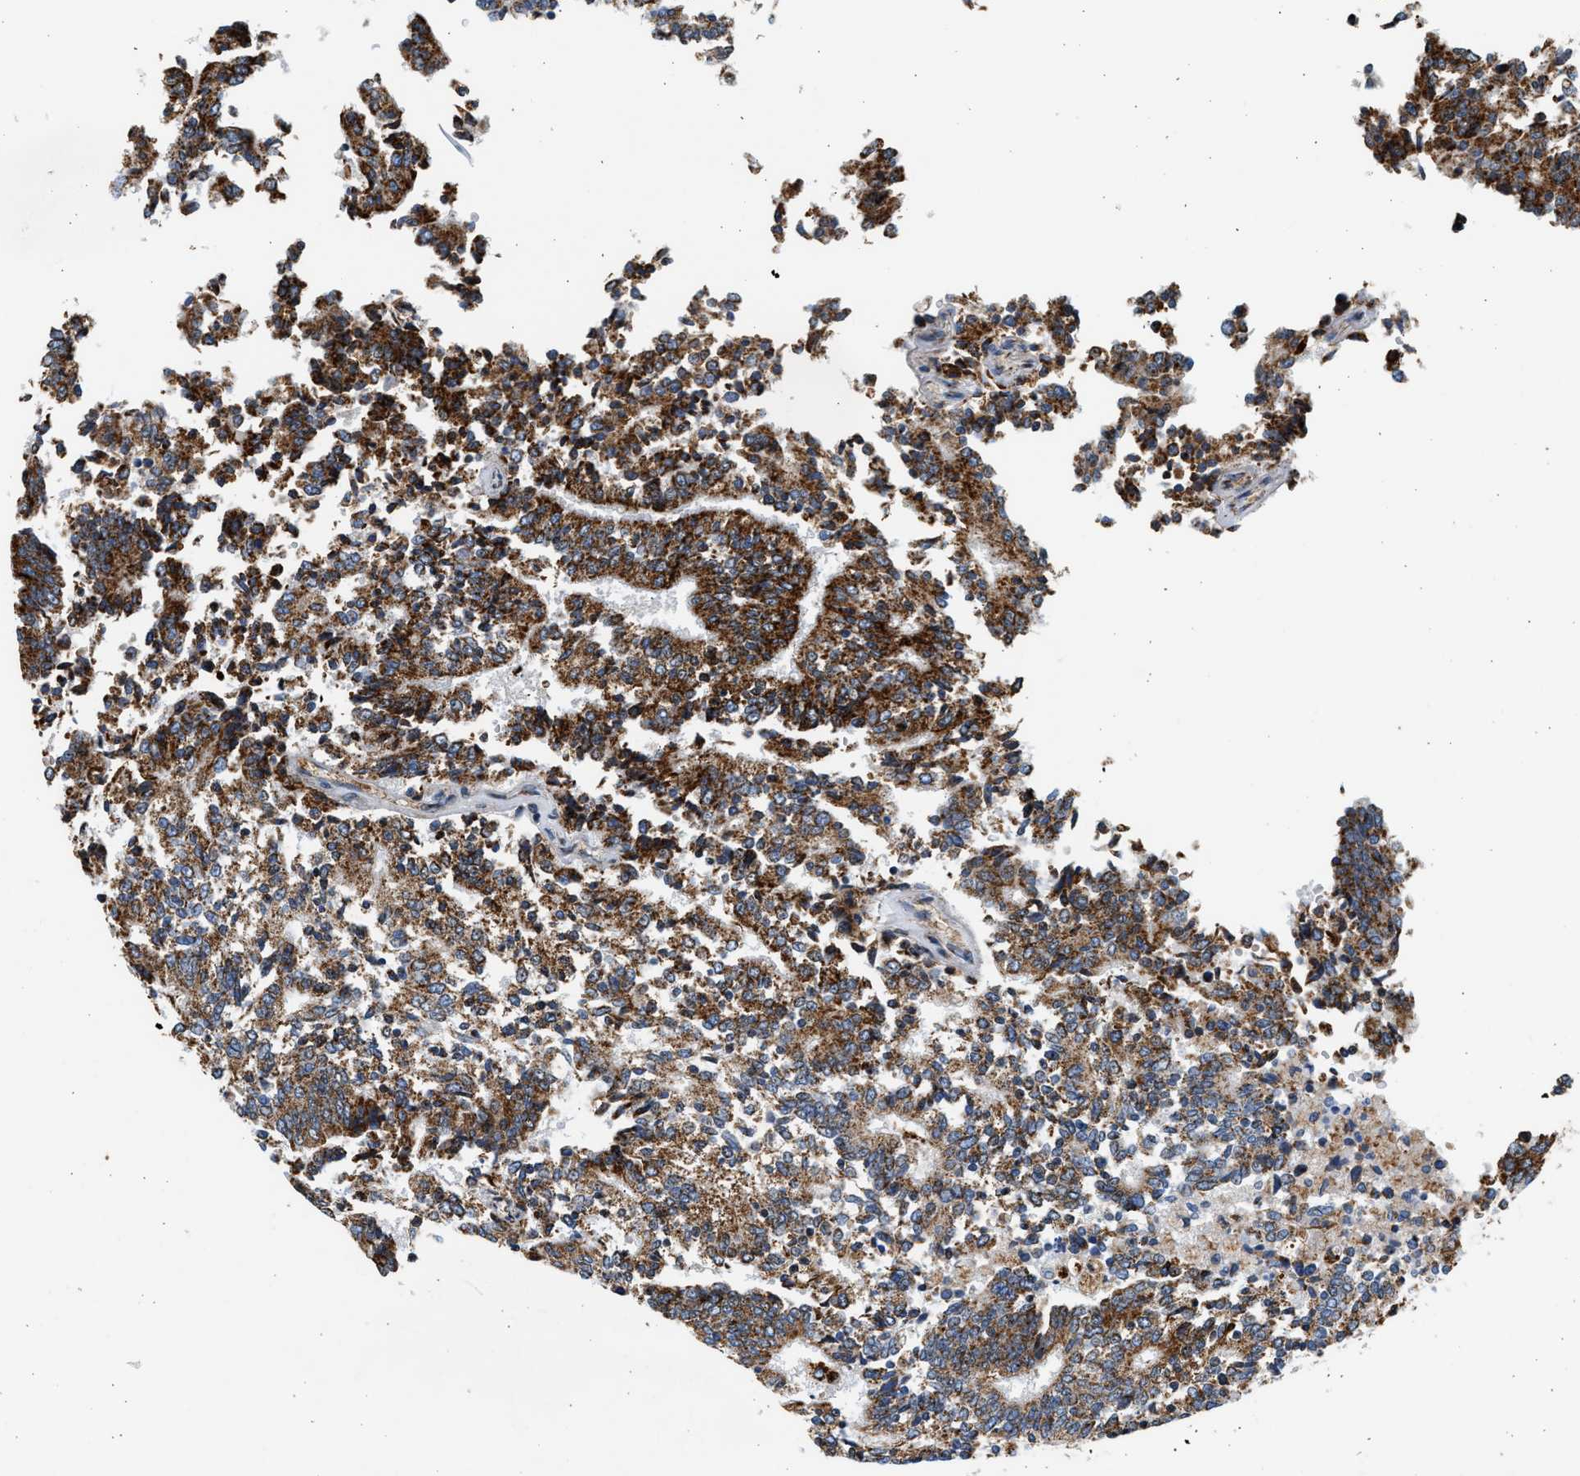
{"staining": {"intensity": "strong", "quantity": ">75%", "location": "cytoplasmic/membranous"}, "tissue": "prostate cancer", "cell_type": "Tumor cells", "image_type": "cancer", "snomed": [{"axis": "morphology", "description": "Normal tissue, NOS"}, {"axis": "morphology", "description": "Adenocarcinoma, High grade"}, {"axis": "topography", "description": "Prostate"}, {"axis": "topography", "description": "Seminal veicle"}], "caption": "Prostate high-grade adenocarcinoma stained with DAB (3,3'-diaminobenzidine) IHC exhibits high levels of strong cytoplasmic/membranous positivity in approximately >75% of tumor cells.", "gene": "KCNMB3", "patient": {"sex": "male", "age": 55}}